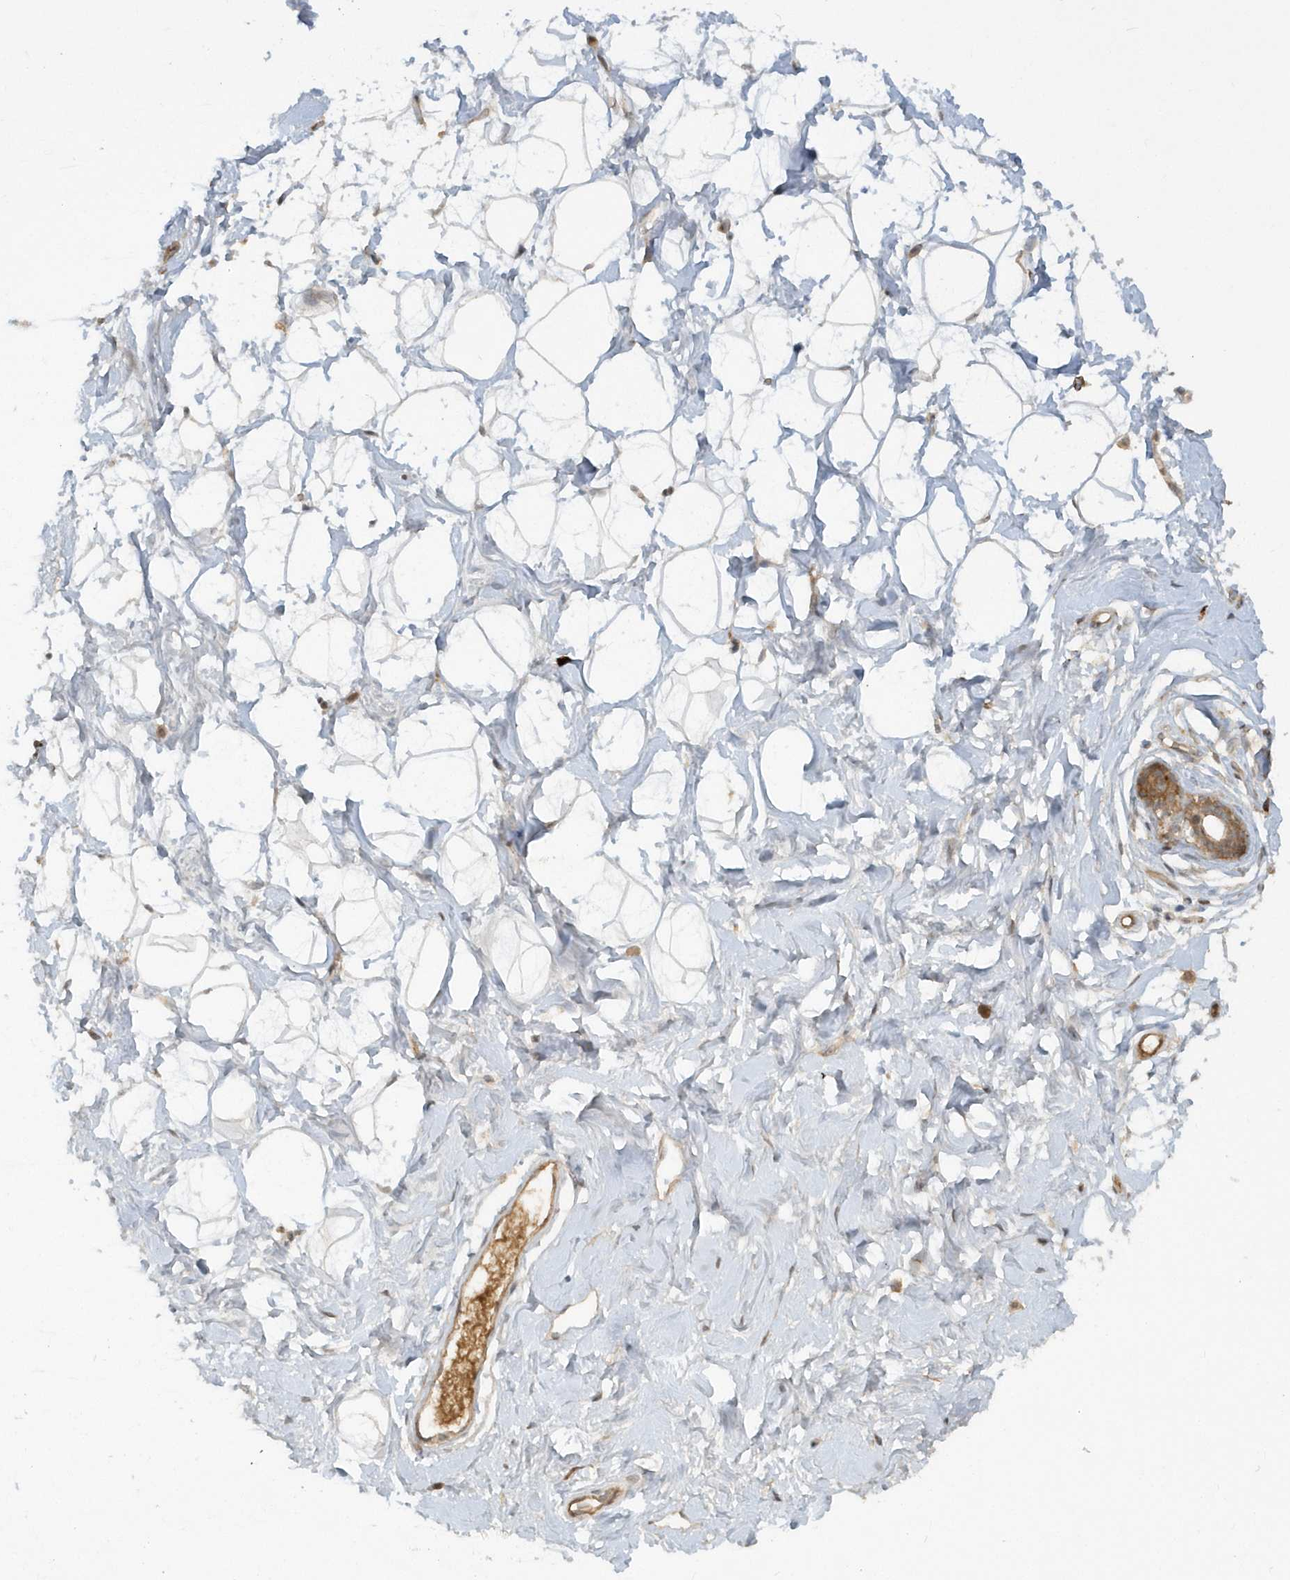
{"staining": {"intensity": "negative", "quantity": "none", "location": "none"}, "tissue": "breast", "cell_type": "Adipocytes", "image_type": "normal", "snomed": [{"axis": "morphology", "description": "Normal tissue, NOS"}, {"axis": "morphology", "description": "Adenoma, NOS"}, {"axis": "topography", "description": "Breast"}], "caption": "Adipocytes show no significant protein staining in normal breast. (DAB immunohistochemistry (IHC) visualized using brightfield microscopy, high magnification).", "gene": "STIM2", "patient": {"sex": "female", "age": 23}}